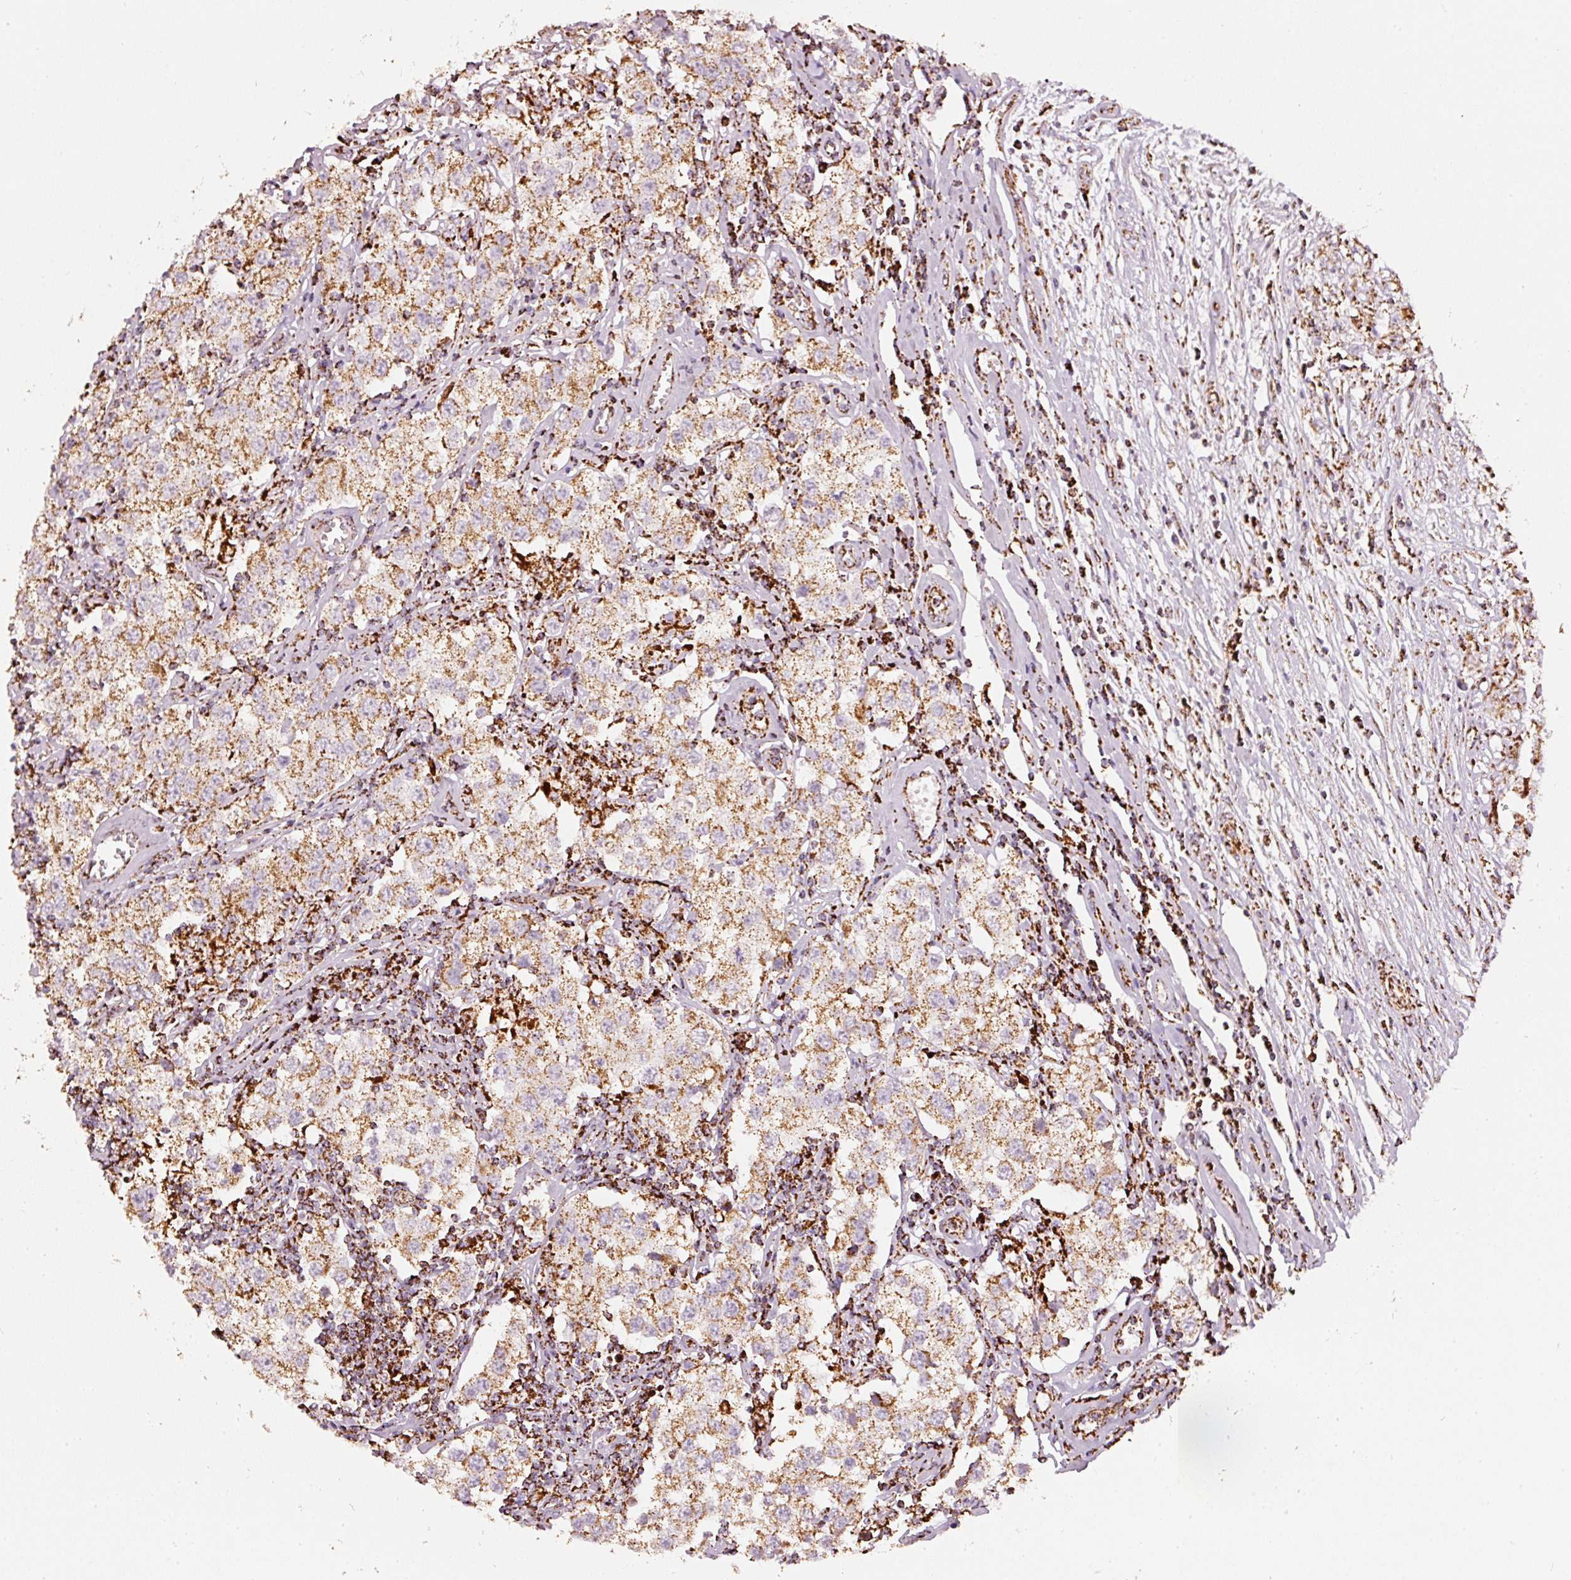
{"staining": {"intensity": "moderate", "quantity": ">75%", "location": "cytoplasmic/membranous"}, "tissue": "testis cancer", "cell_type": "Tumor cells", "image_type": "cancer", "snomed": [{"axis": "morphology", "description": "Seminoma, NOS"}, {"axis": "morphology", "description": "Carcinoma, Embryonal, NOS"}, {"axis": "topography", "description": "Testis"}], "caption": "Protein expression analysis of testis seminoma displays moderate cytoplasmic/membranous positivity in about >75% of tumor cells. (DAB (3,3'-diaminobenzidine) = brown stain, brightfield microscopy at high magnification).", "gene": "UQCRC1", "patient": {"sex": "male", "age": 43}}